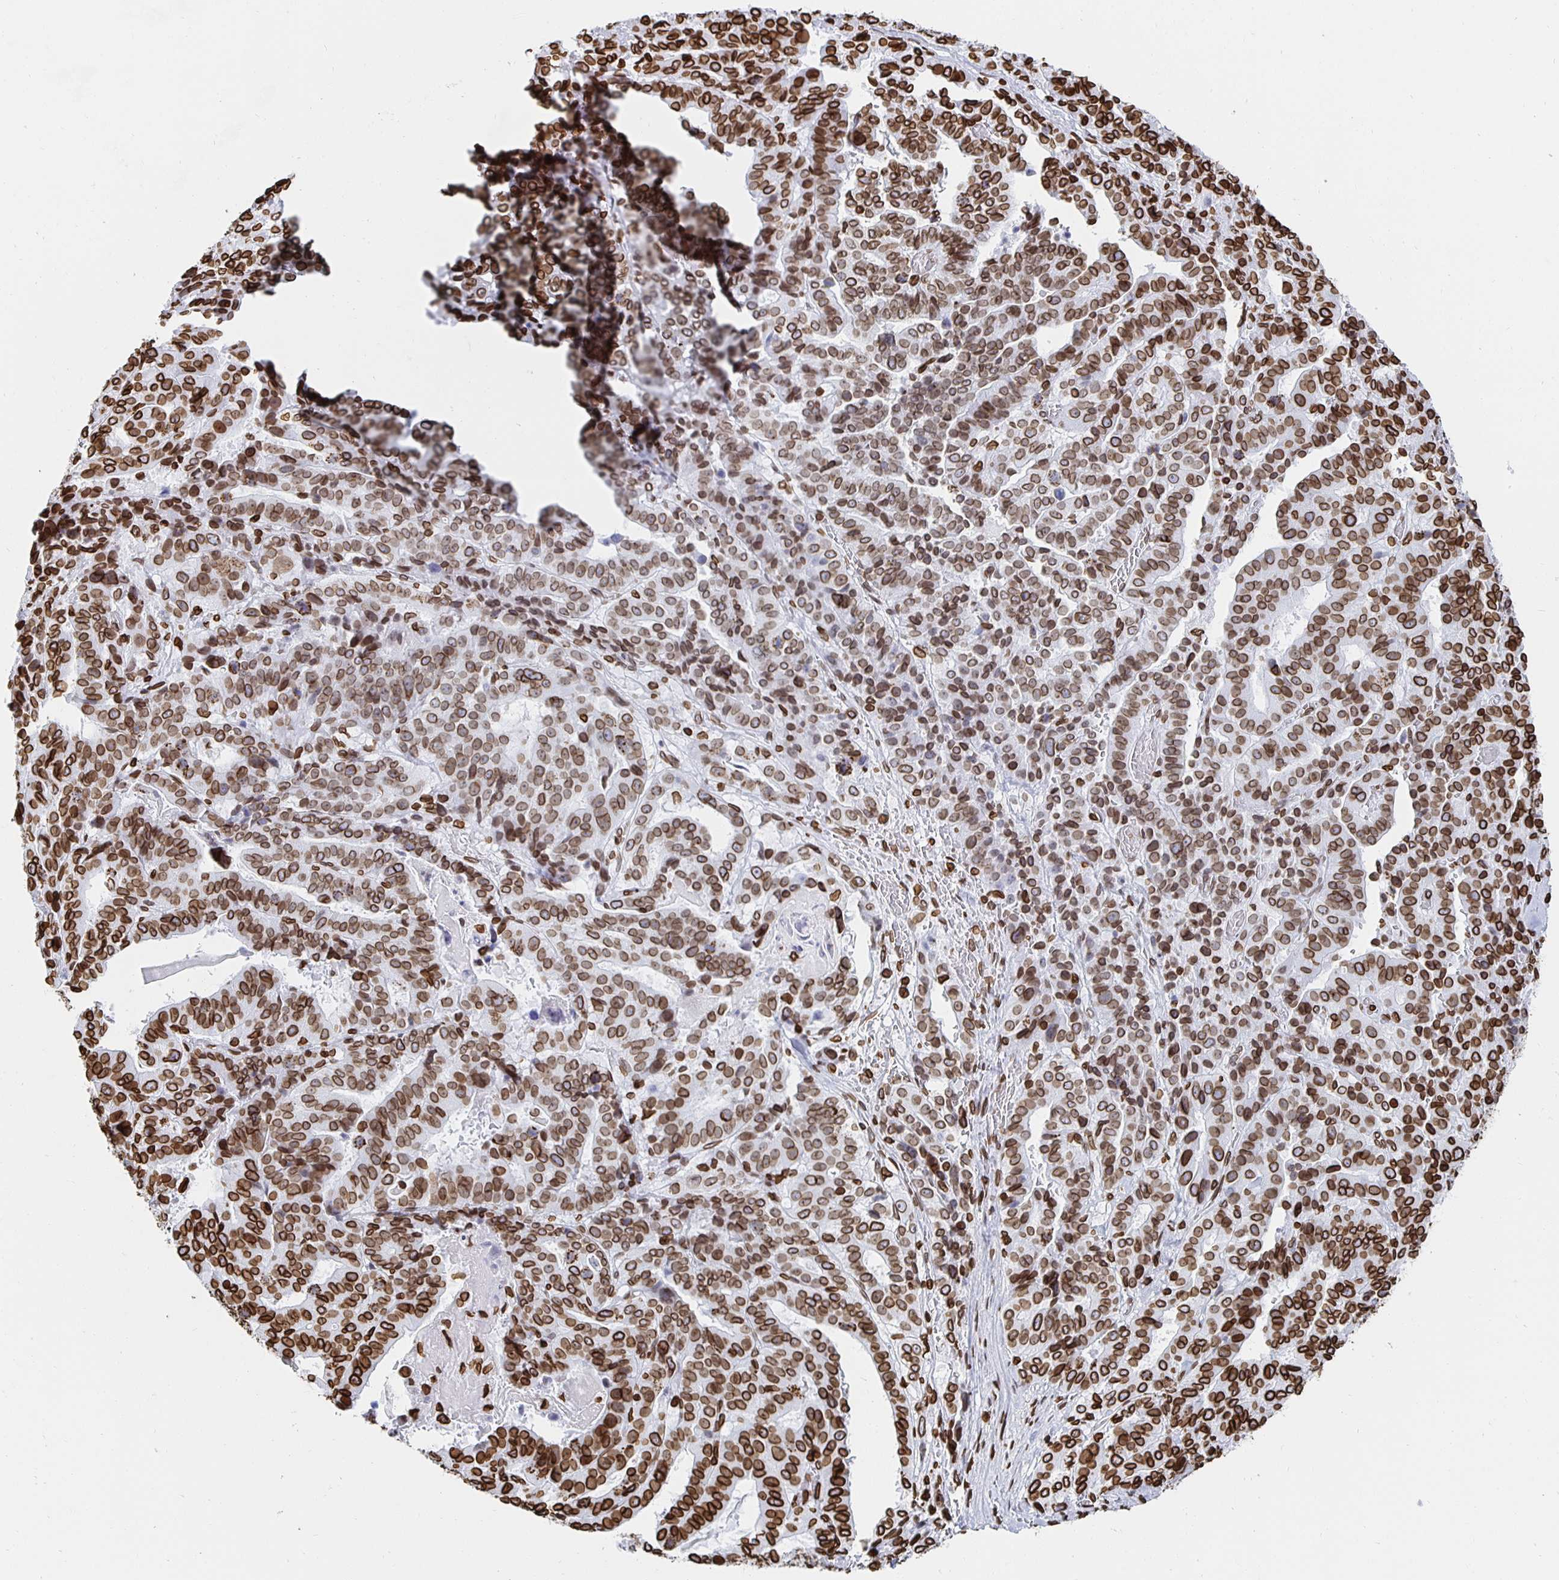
{"staining": {"intensity": "moderate", "quantity": ">75%", "location": "cytoplasmic/membranous,nuclear"}, "tissue": "stomach cancer", "cell_type": "Tumor cells", "image_type": "cancer", "snomed": [{"axis": "morphology", "description": "Adenocarcinoma, NOS"}, {"axis": "topography", "description": "Stomach"}], "caption": "IHC image of neoplastic tissue: human adenocarcinoma (stomach) stained using immunohistochemistry (IHC) demonstrates medium levels of moderate protein expression localized specifically in the cytoplasmic/membranous and nuclear of tumor cells, appearing as a cytoplasmic/membranous and nuclear brown color.", "gene": "LMNB1", "patient": {"sex": "male", "age": 48}}